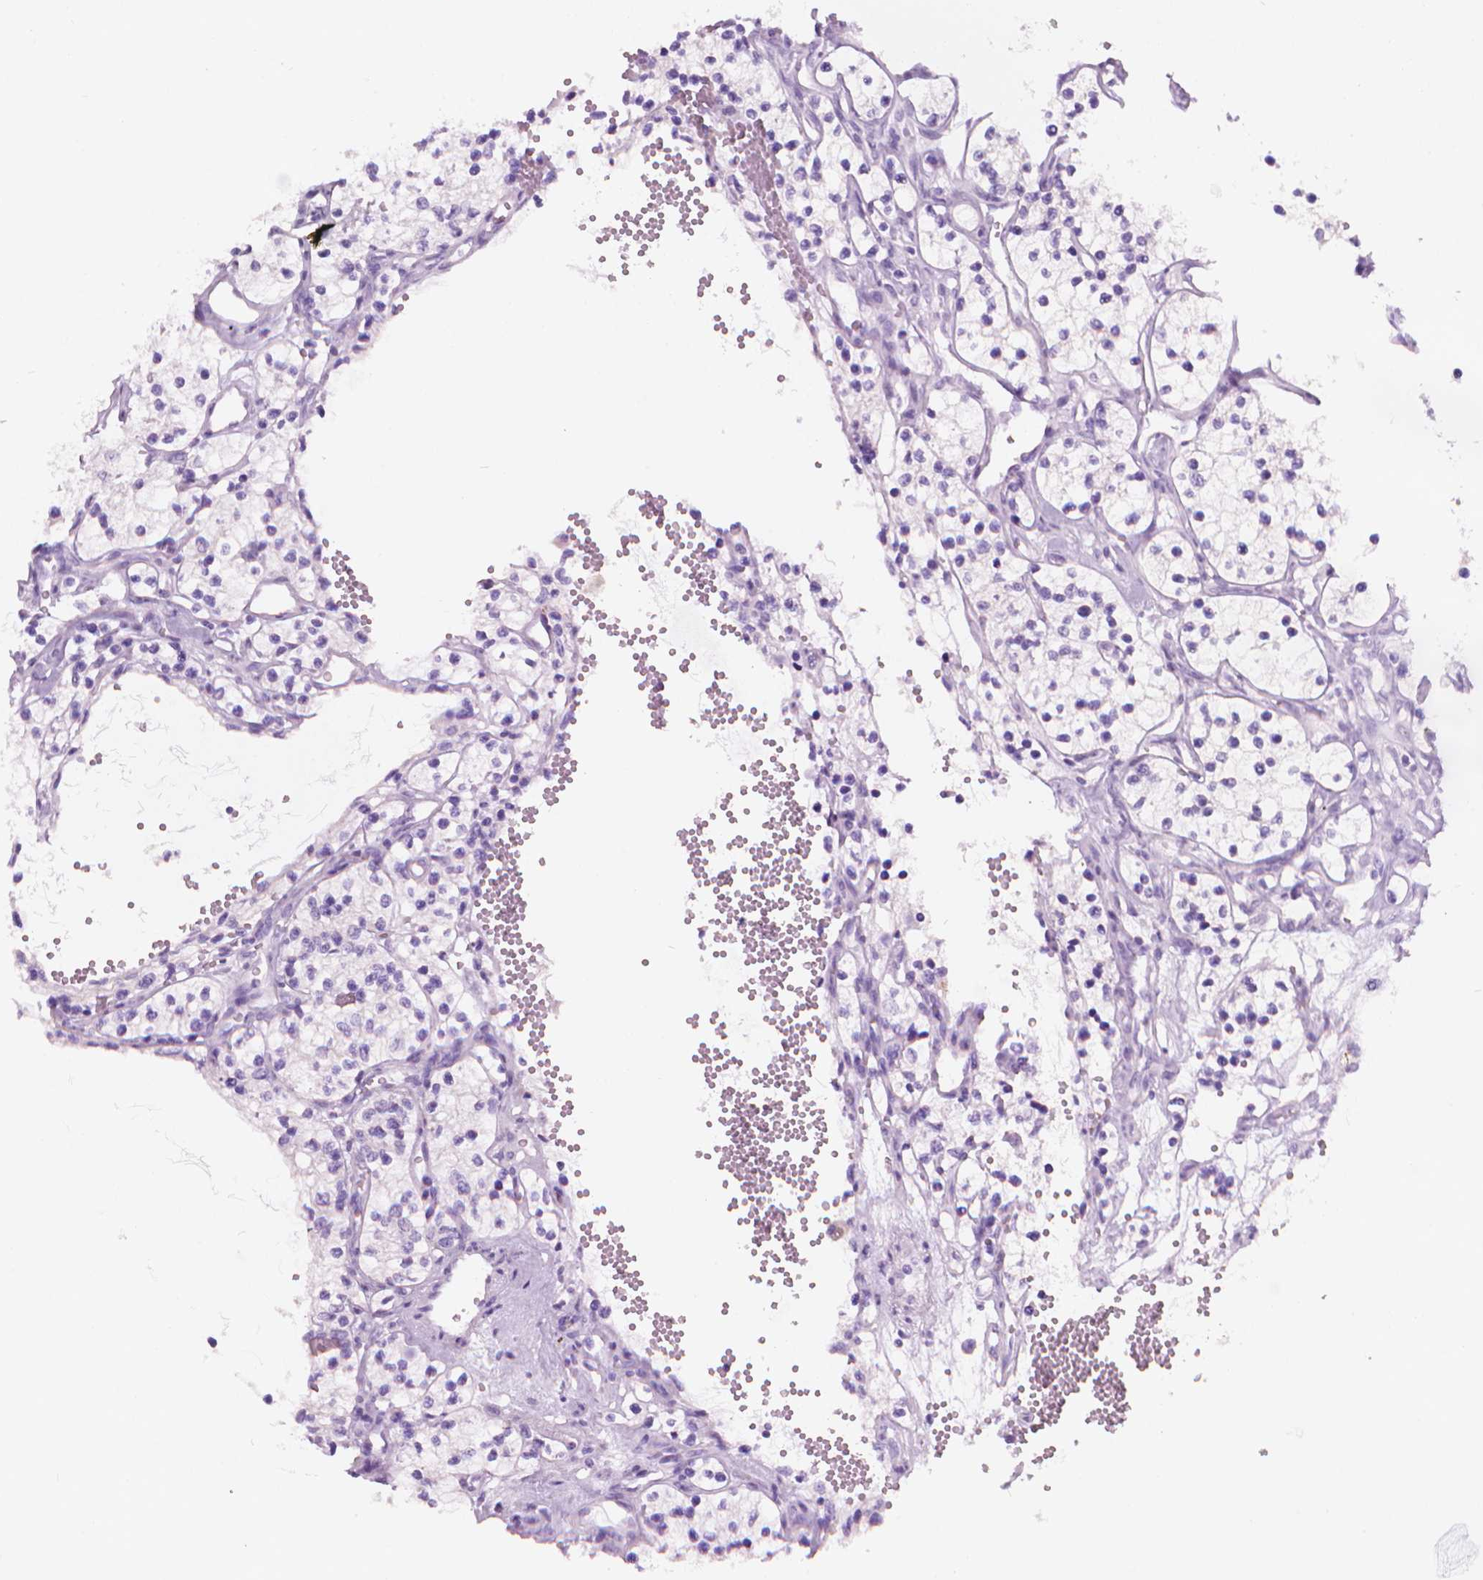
{"staining": {"intensity": "negative", "quantity": "none", "location": "none"}, "tissue": "renal cancer", "cell_type": "Tumor cells", "image_type": "cancer", "snomed": [{"axis": "morphology", "description": "Adenocarcinoma, NOS"}, {"axis": "topography", "description": "Kidney"}], "caption": "The photomicrograph reveals no significant positivity in tumor cells of adenocarcinoma (renal).", "gene": "TTC29", "patient": {"sex": "female", "age": 69}}